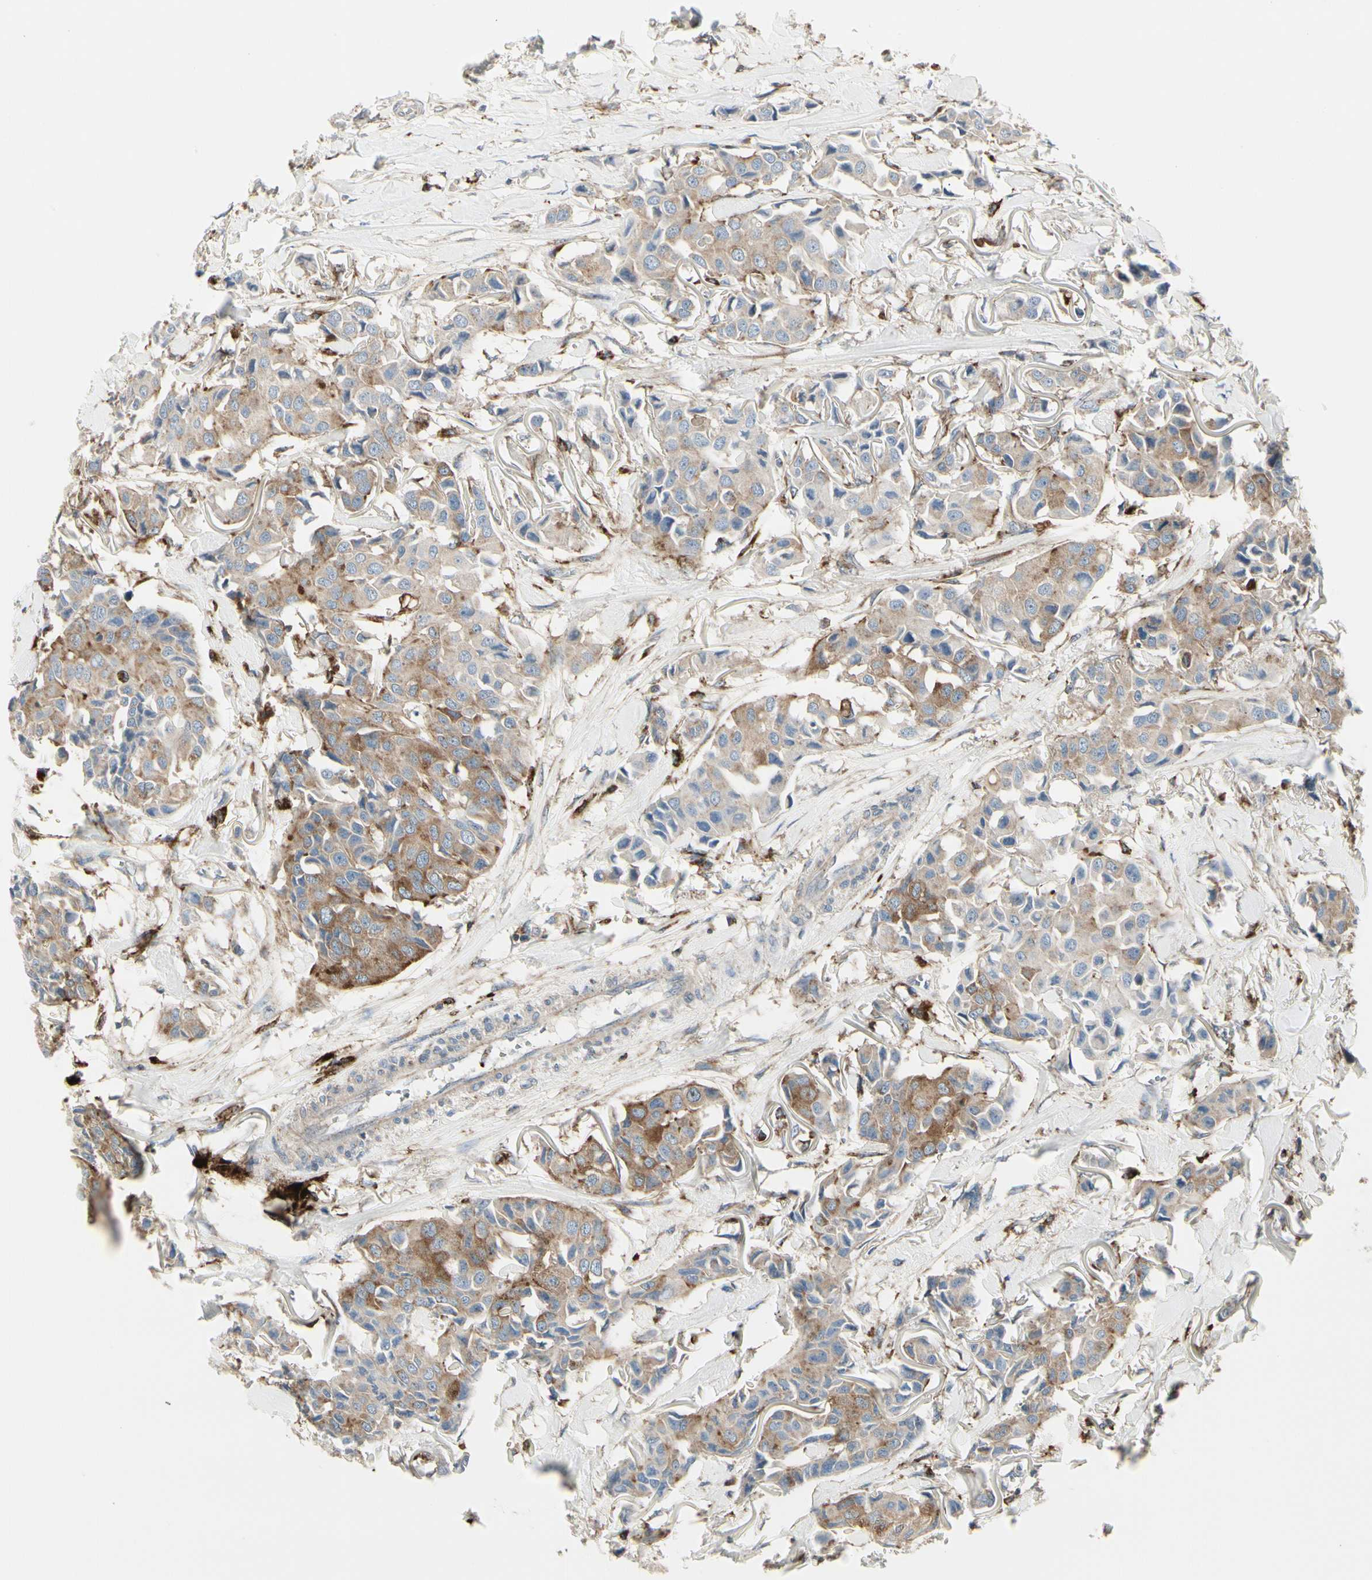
{"staining": {"intensity": "moderate", "quantity": "25%-75%", "location": "cytoplasmic/membranous"}, "tissue": "breast cancer", "cell_type": "Tumor cells", "image_type": "cancer", "snomed": [{"axis": "morphology", "description": "Duct carcinoma"}, {"axis": "topography", "description": "Breast"}], "caption": "Immunohistochemistry staining of breast cancer, which shows medium levels of moderate cytoplasmic/membranous staining in about 25%-75% of tumor cells indicating moderate cytoplasmic/membranous protein positivity. The staining was performed using DAB (3,3'-diaminobenzidine) (brown) for protein detection and nuclei were counterstained in hematoxylin (blue).", "gene": "ATP6V1B2", "patient": {"sex": "female", "age": 80}}